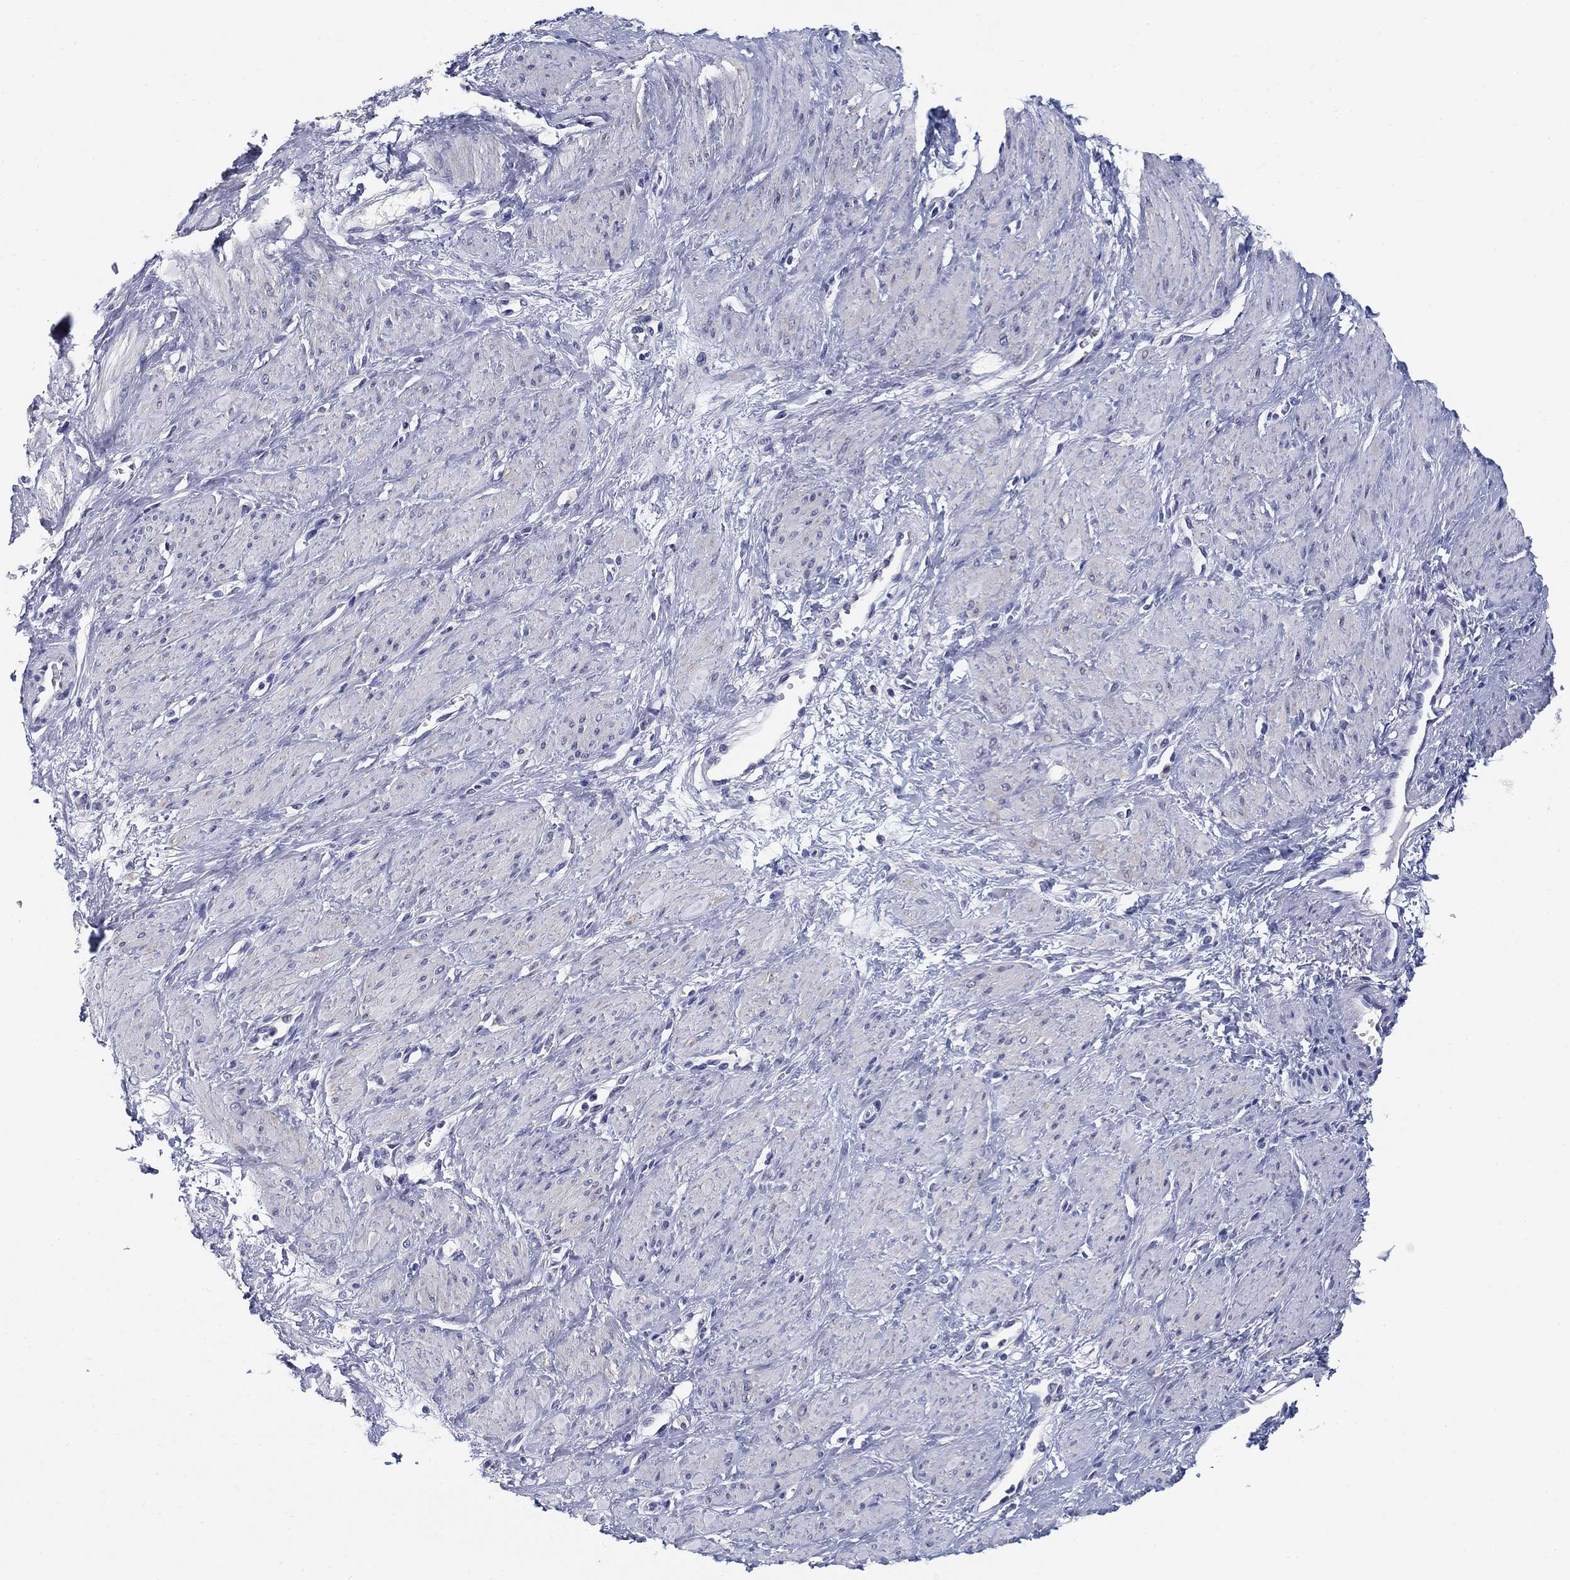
{"staining": {"intensity": "negative", "quantity": "none", "location": "none"}, "tissue": "smooth muscle", "cell_type": "Smooth muscle cells", "image_type": "normal", "snomed": [{"axis": "morphology", "description": "Normal tissue, NOS"}, {"axis": "topography", "description": "Smooth muscle"}, {"axis": "topography", "description": "Uterus"}], "caption": "DAB immunohistochemical staining of normal human smooth muscle reveals no significant expression in smooth muscle cells. Brightfield microscopy of immunohistochemistry stained with DAB (brown) and hematoxylin (blue), captured at high magnification.", "gene": "CLUL1", "patient": {"sex": "female", "age": 39}}